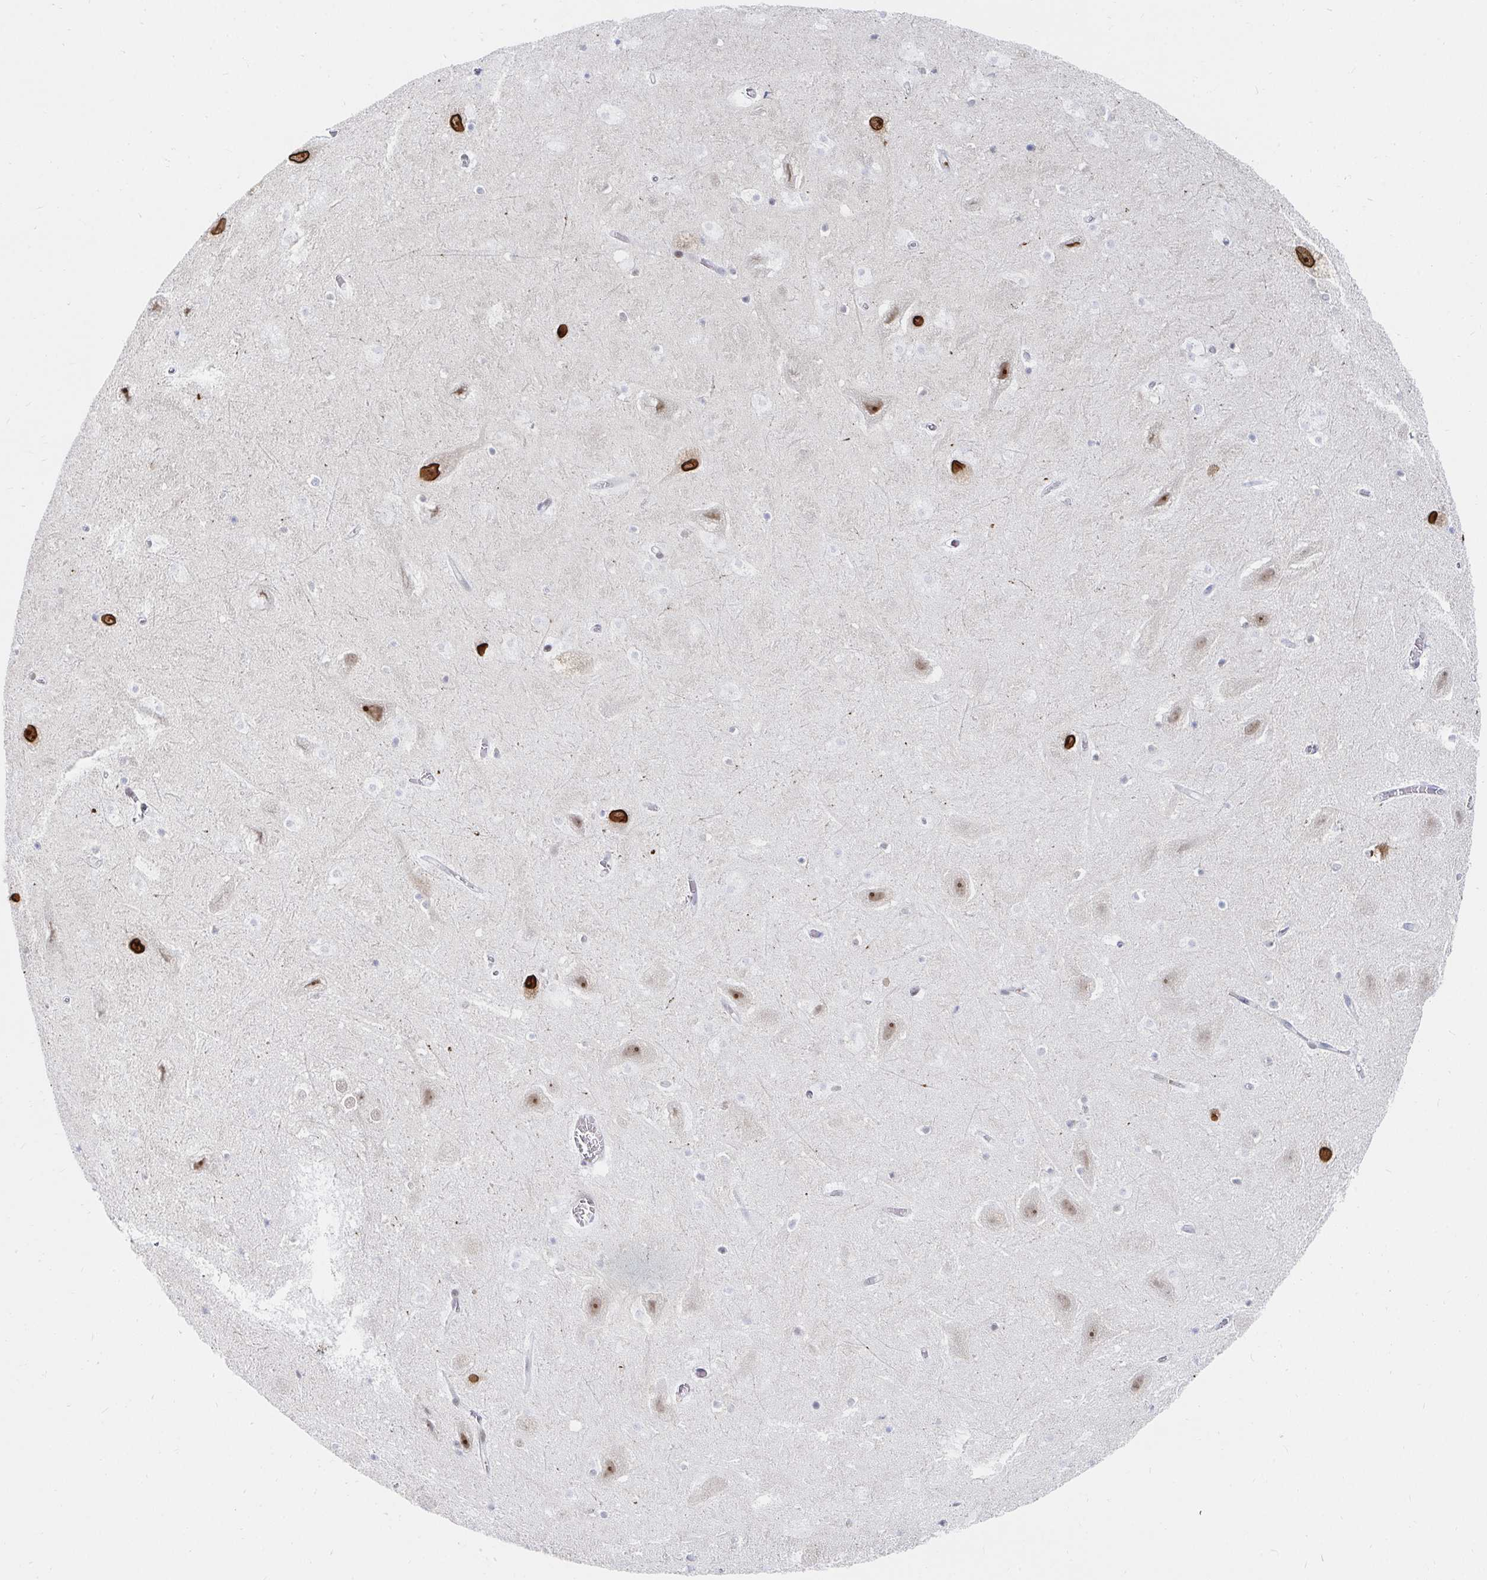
{"staining": {"intensity": "moderate", "quantity": "<25%", "location": "nuclear"}, "tissue": "hippocampus", "cell_type": "Glial cells", "image_type": "normal", "snomed": [{"axis": "morphology", "description": "Normal tissue, NOS"}, {"axis": "topography", "description": "Hippocampus"}], "caption": "About <25% of glial cells in unremarkable hippocampus show moderate nuclear protein positivity as visualized by brown immunohistochemical staining.", "gene": "CHD2", "patient": {"sex": "female", "age": 42}}